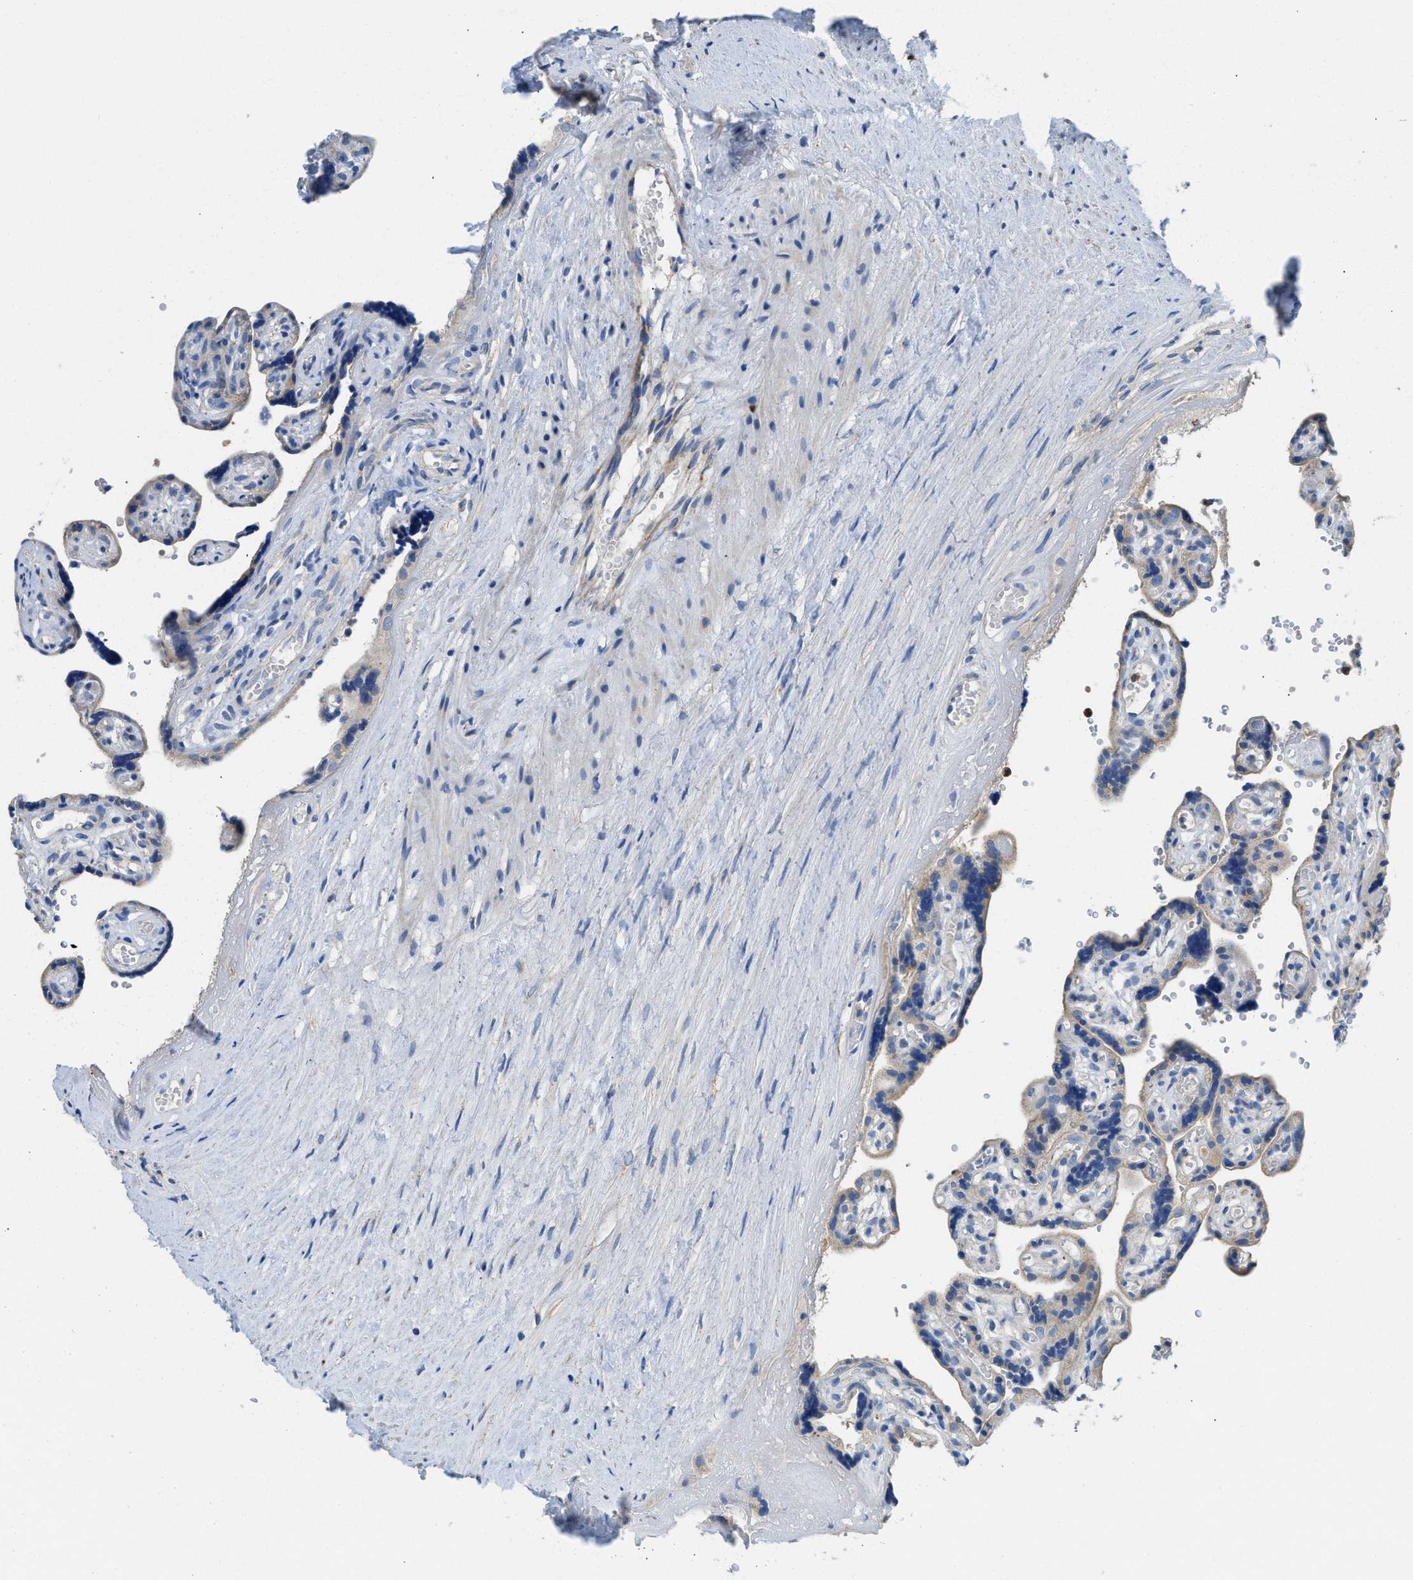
{"staining": {"intensity": "weak", "quantity": "<25%", "location": "cytoplasmic/membranous"}, "tissue": "placenta", "cell_type": "Decidual cells", "image_type": "normal", "snomed": [{"axis": "morphology", "description": "Normal tissue, NOS"}, {"axis": "topography", "description": "Placenta"}], "caption": "Human placenta stained for a protein using immunohistochemistry (IHC) displays no staining in decidual cells.", "gene": "SLC25A13", "patient": {"sex": "female", "age": 30}}